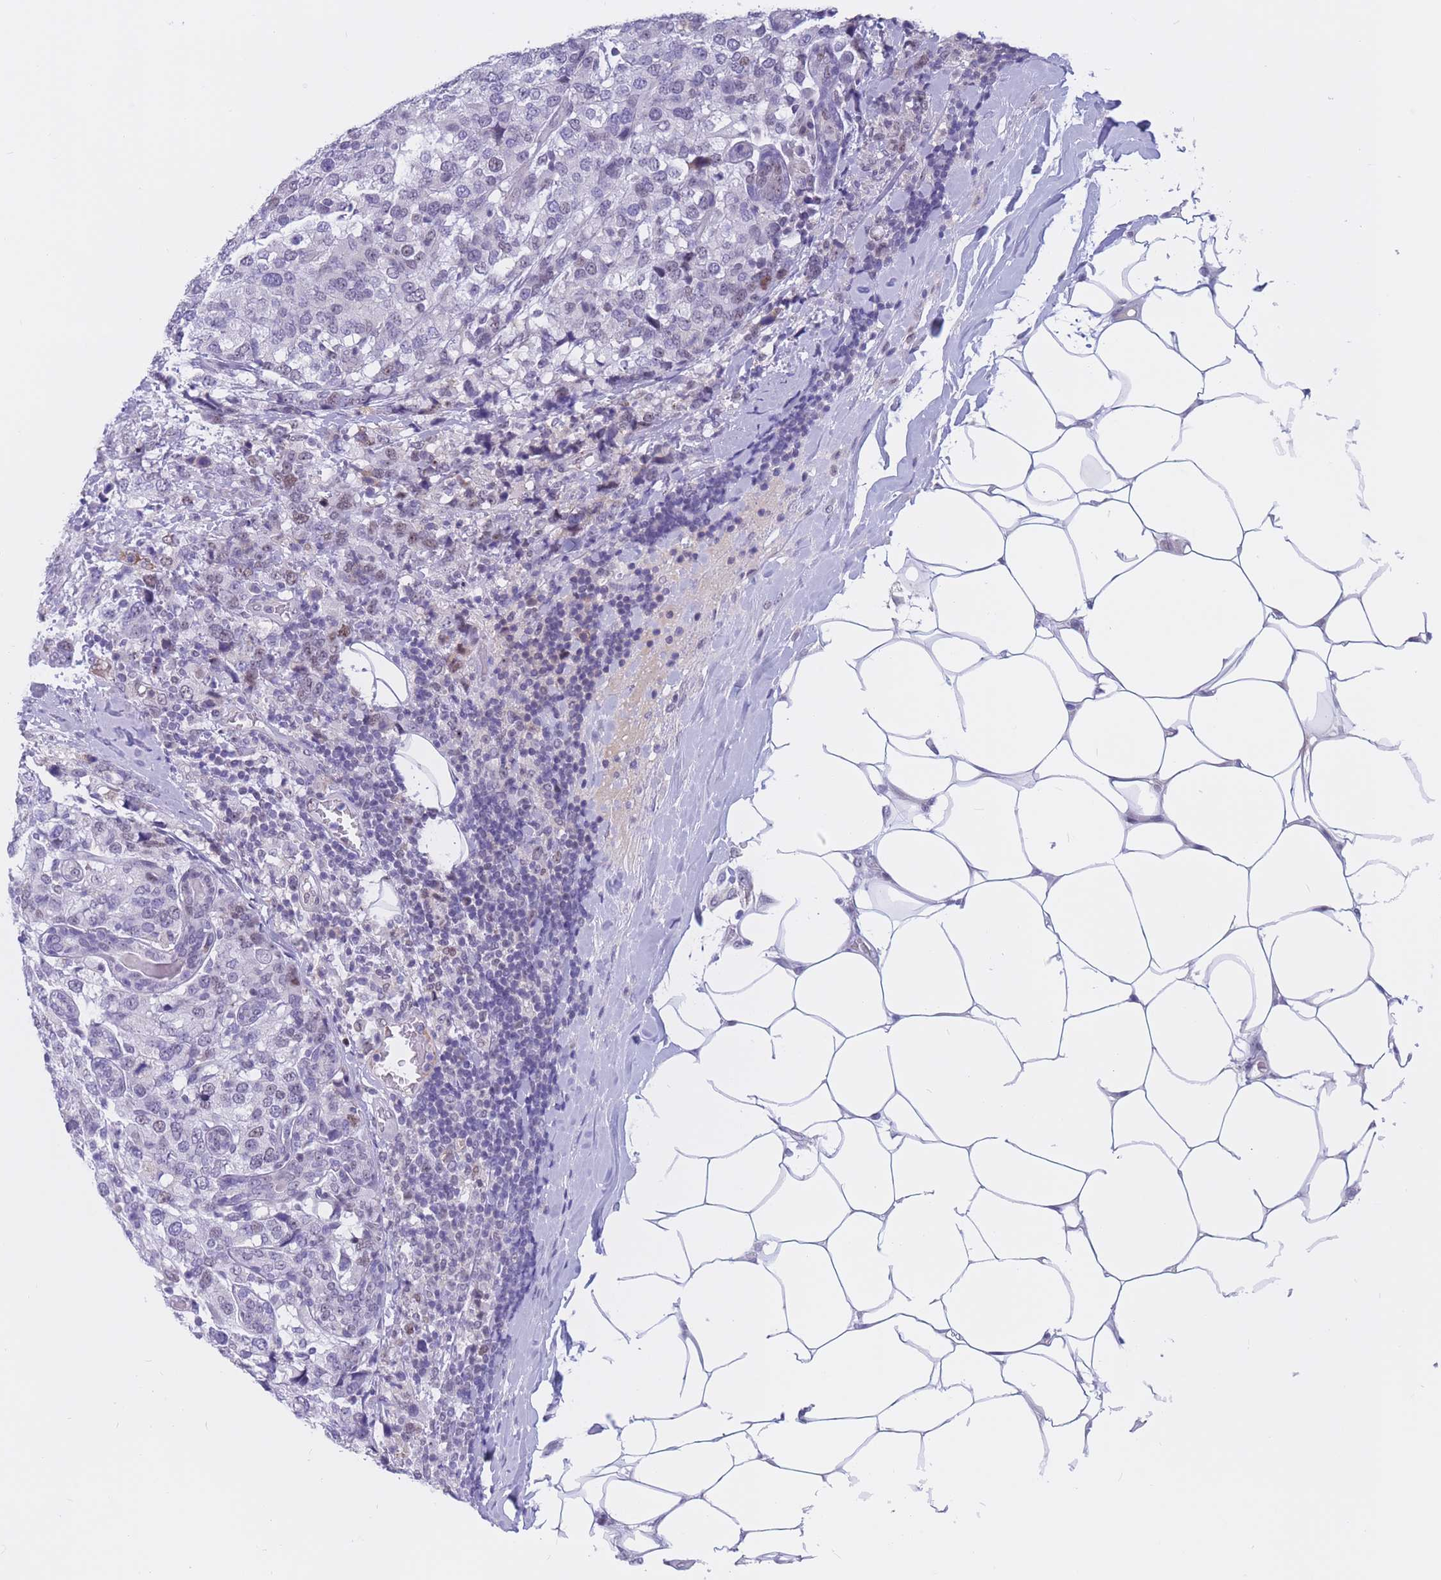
{"staining": {"intensity": "negative", "quantity": "none", "location": "none"}, "tissue": "breast cancer", "cell_type": "Tumor cells", "image_type": "cancer", "snomed": [{"axis": "morphology", "description": "Lobular carcinoma"}, {"axis": "topography", "description": "Breast"}], "caption": "Protein analysis of breast cancer (lobular carcinoma) exhibits no significant staining in tumor cells.", "gene": "BOP1", "patient": {"sex": "female", "age": 59}}